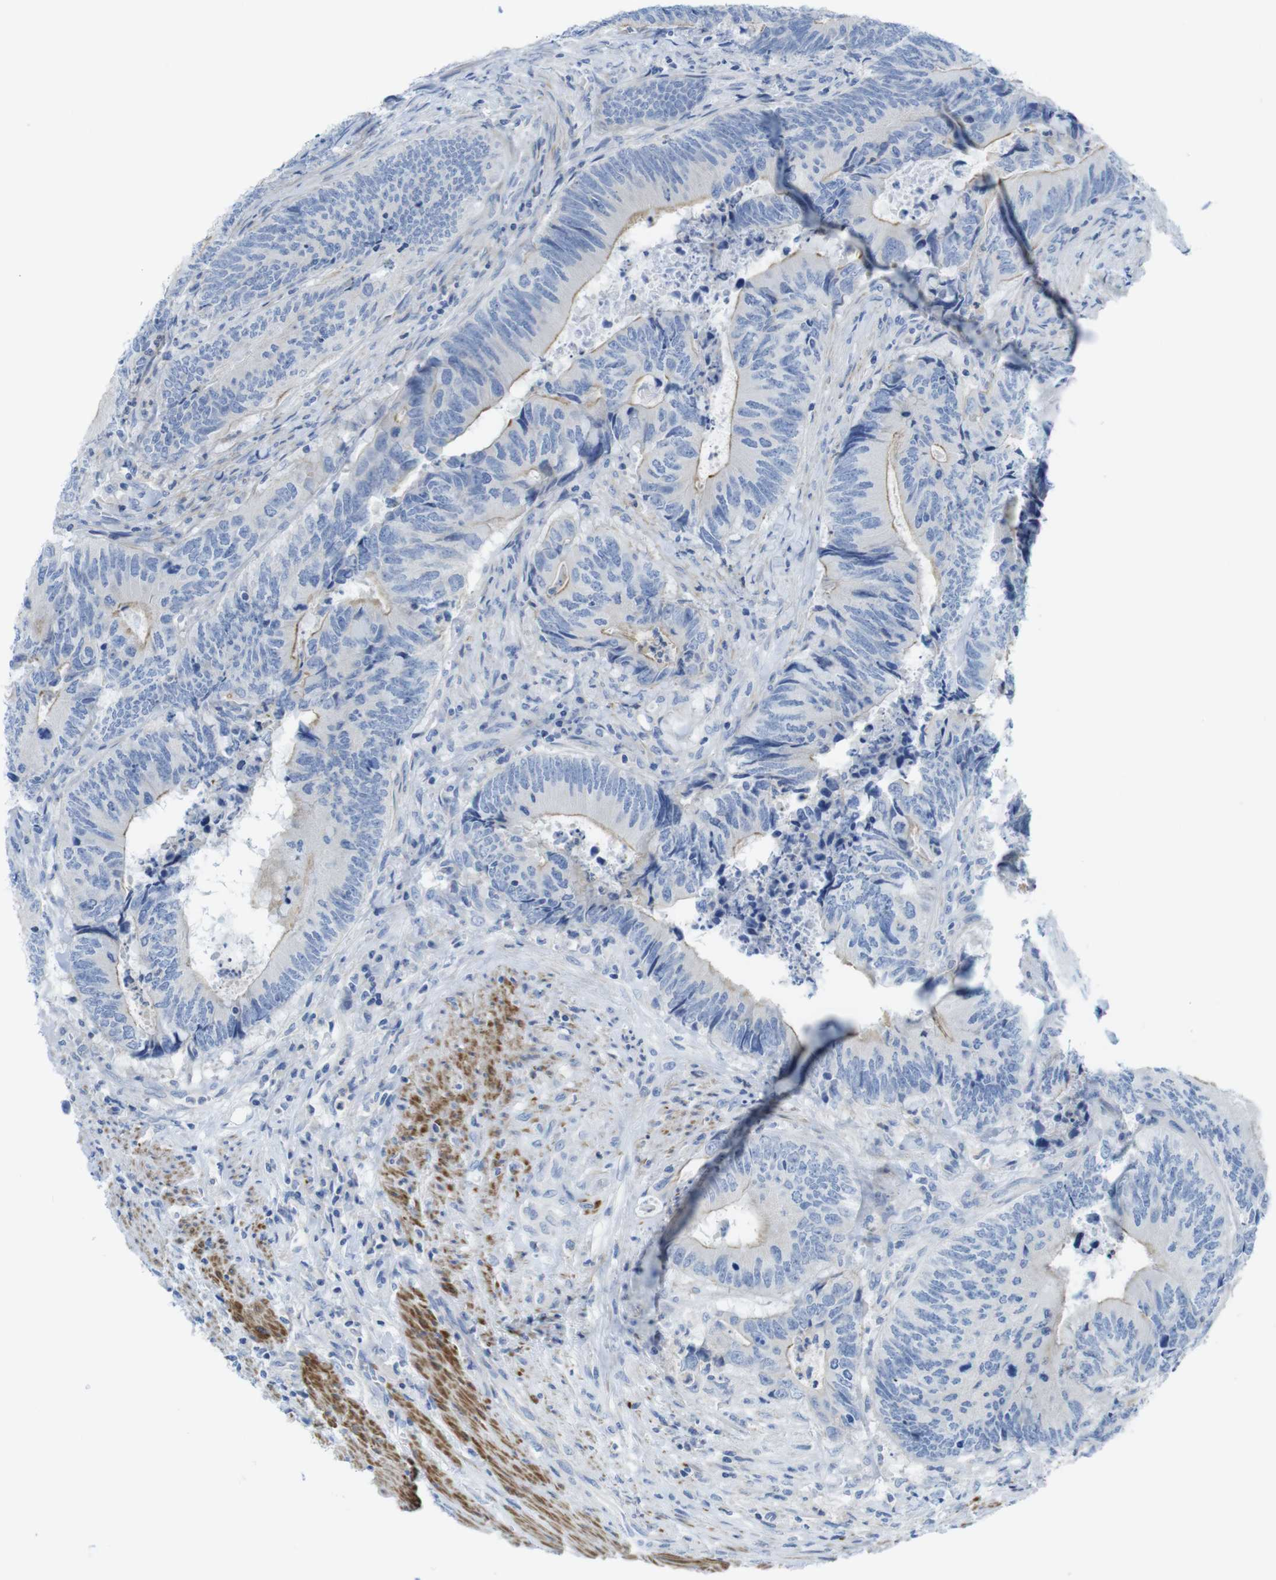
{"staining": {"intensity": "weak", "quantity": ">75%", "location": "cytoplasmic/membranous"}, "tissue": "colorectal cancer", "cell_type": "Tumor cells", "image_type": "cancer", "snomed": [{"axis": "morphology", "description": "Normal tissue, NOS"}, {"axis": "morphology", "description": "Adenocarcinoma, NOS"}, {"axis": "topography", "description": "Colon"}], "caption": "High-magnification brightfield microscopy of colorectal adenocarcinoma stained with DAB (brown) and counterstained with hematoxylin (blue). tumor cells exhibit weak cytoplasmic/membranous staining is appreciated in about>75% of cells.", "gene": "ASIC5", "patient": {"sex": "male", "age": 56}}